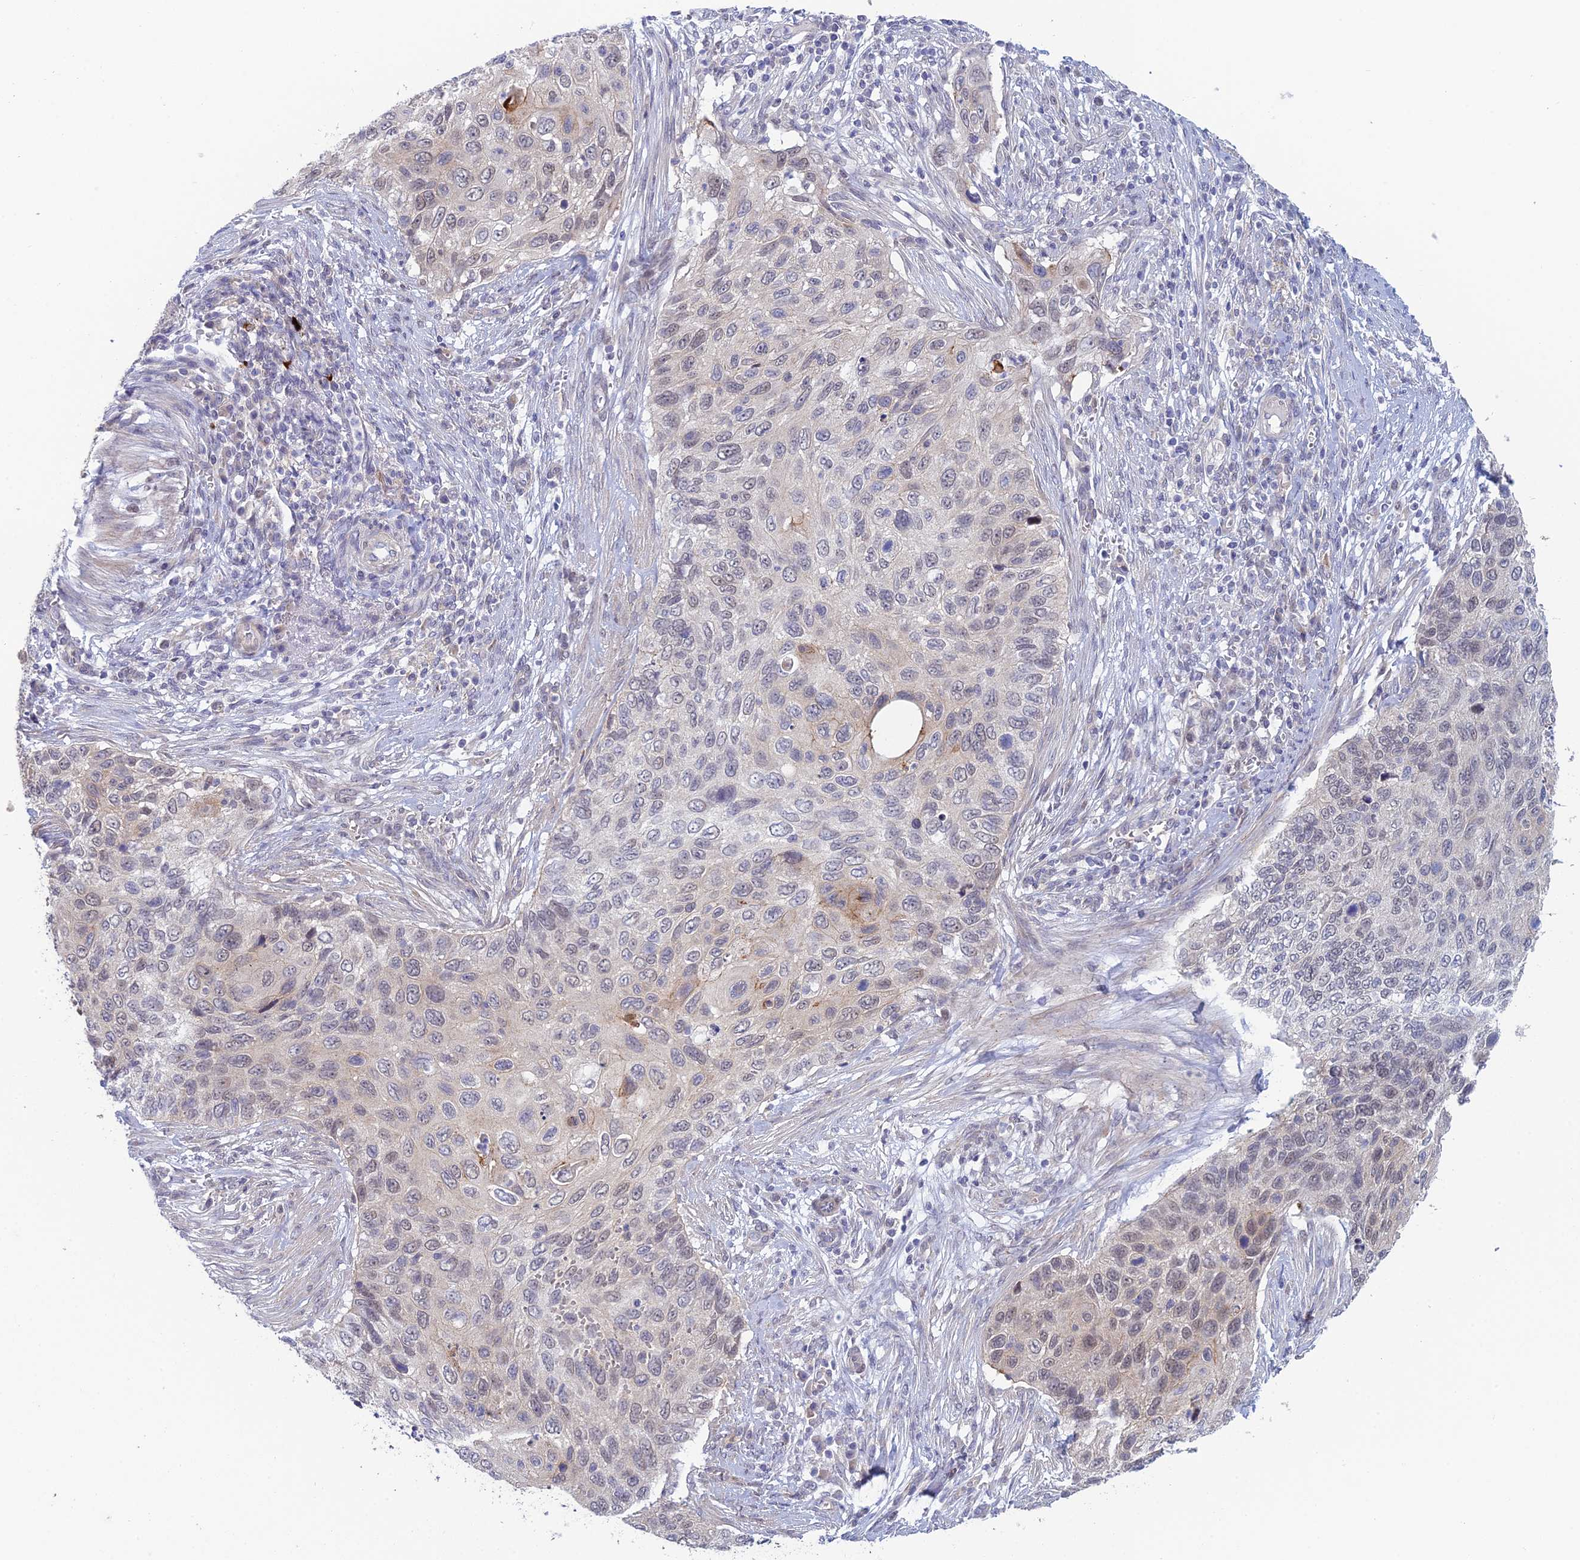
{"staining": {"intensity": "weak", "quantity": "<25%", "location": "cytoplasmic/membranous,nuclear"}, "tissue": "cervical cancer", "cell_type": "Tumor cells", "image_type": "cancer", "snomed": [{"axis": "morphology", "description": "Squamous cell carcinoma, NOS"}, {"axis": "topography", "description": "Cervix"}], "caption": "Human cervical squamous cell carcinoma stained for a protein using immunohistochemistry (IHC) demonstrates no staining in tumor cells.", "gene": "GIPC1", "patient": {"sex": "female", "age": 70}}